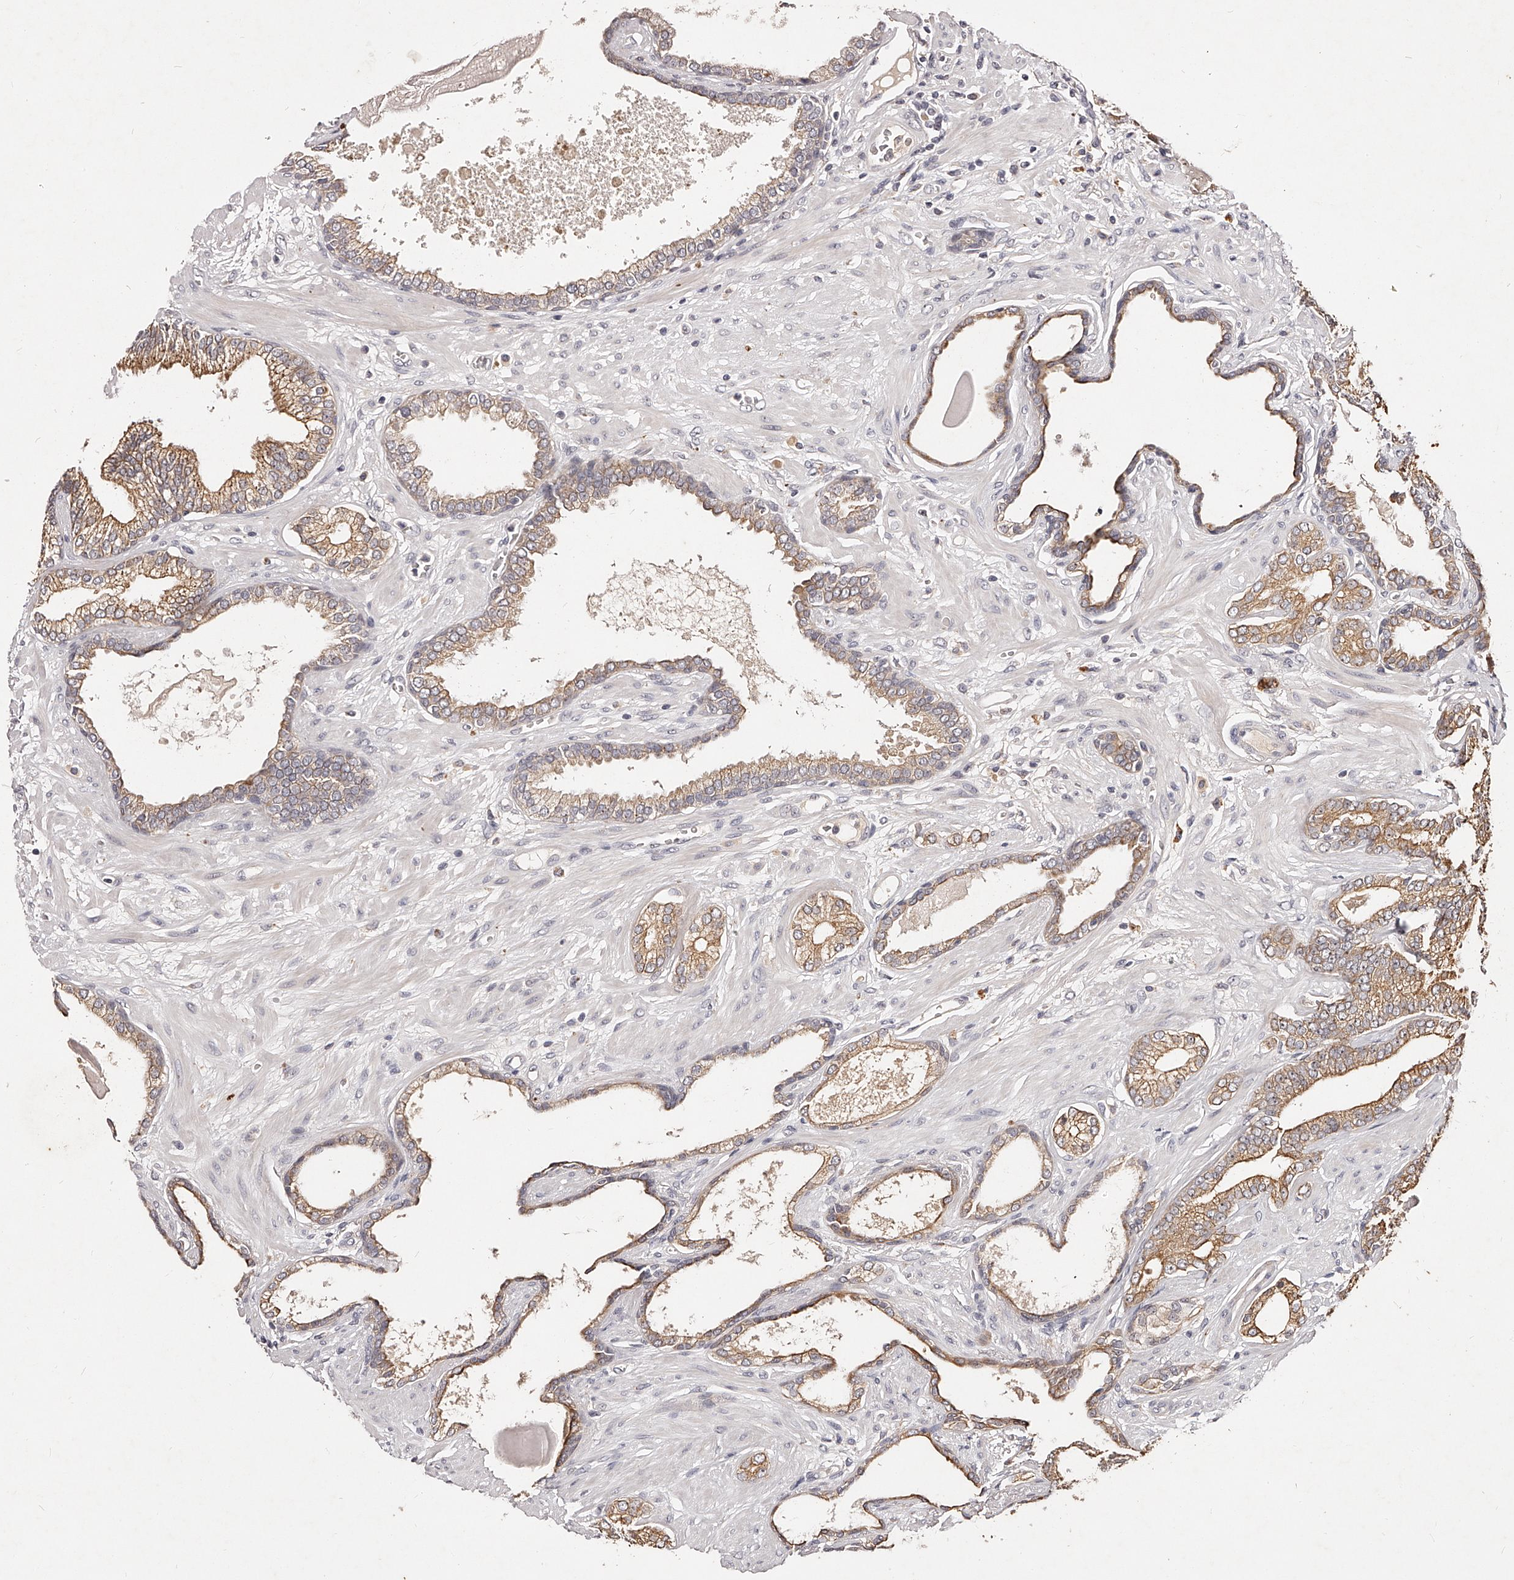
{"staining": {"intensity": "moderate", "quantity": "25%-75%", "location": "cytoplasmic/membranous"}, "tissue": "prostate cancer", "cell_type": "Tumor cells", "image_type": "cancer", "snomed": [{"axis": "morphology", "description": "Adenocarcinoma, Low grade"}, {"axis": "topography", "description": "Prostate"}], "caption": "Tumor cells display medium levels of moderate cytoplasmic/membranous expression in about 25%-75% of cells in human prostate cancer (low-grade adenocarcinoma).", "gene": "PHACTR1", "patient": {"sex": "male", "age": 70}}